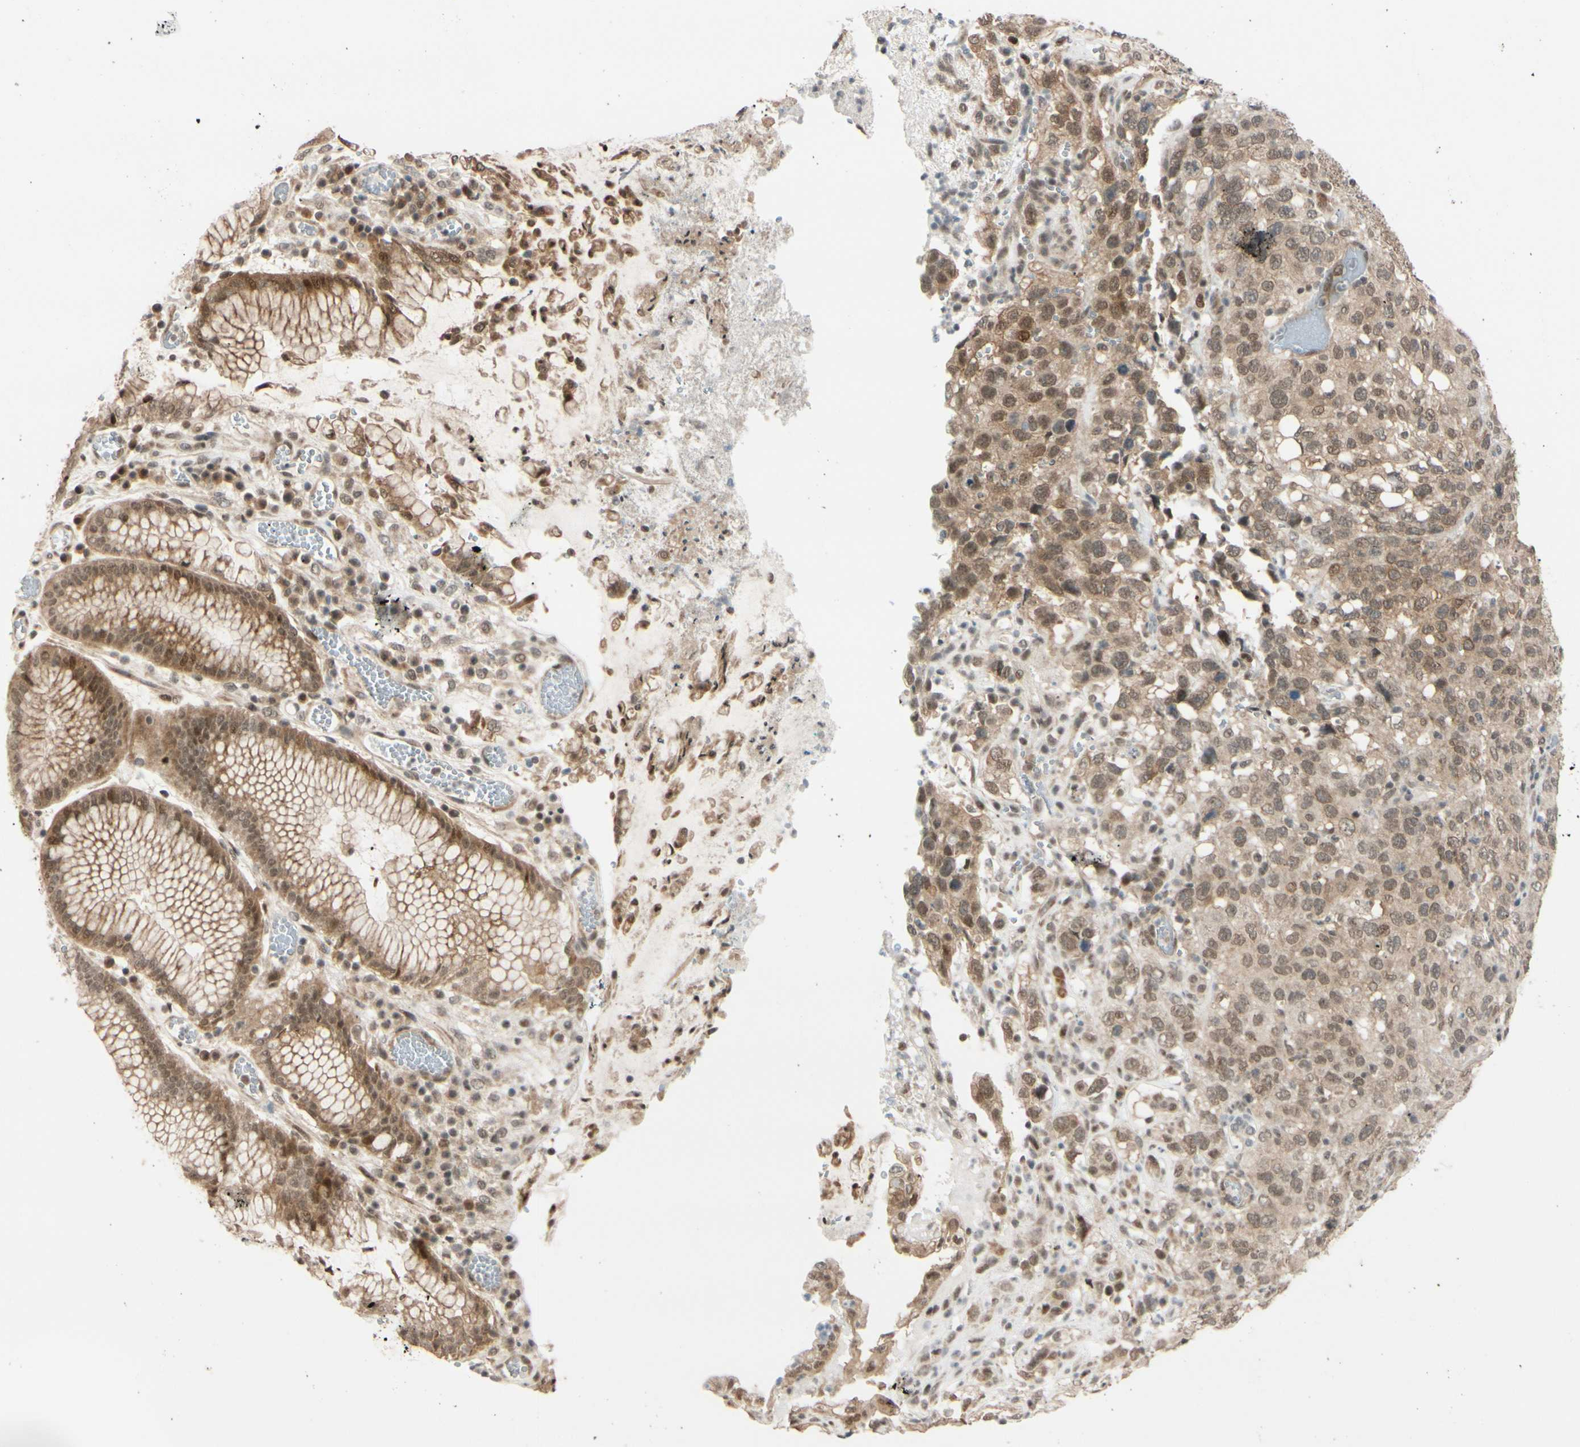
{"staining": {"intensity": "weak", "quantity": ">75%", "location": "cytoplasmic/membranous,nuclear"}, "tissue": "stomach cancer", "cell_type": "Tumor cells", "image_type": "cancer", "snomed": [{"axis": "morphology", "description": "Normal tissue, NOS"}, {"axis": "morphology", "description": "Adenocarcinoma, NOS"}, {"axis": "topography", "description": "Stomach"}], "caption": "A low amount of weak cytoplasmic/membranous and nuclear positivity is appreciated in approximately >75% of tumor cells in stomach cancer (adenocarcinoma) tissue.", "gene": "BRMS1", "patient": {"sex": "male", "age": 48}}